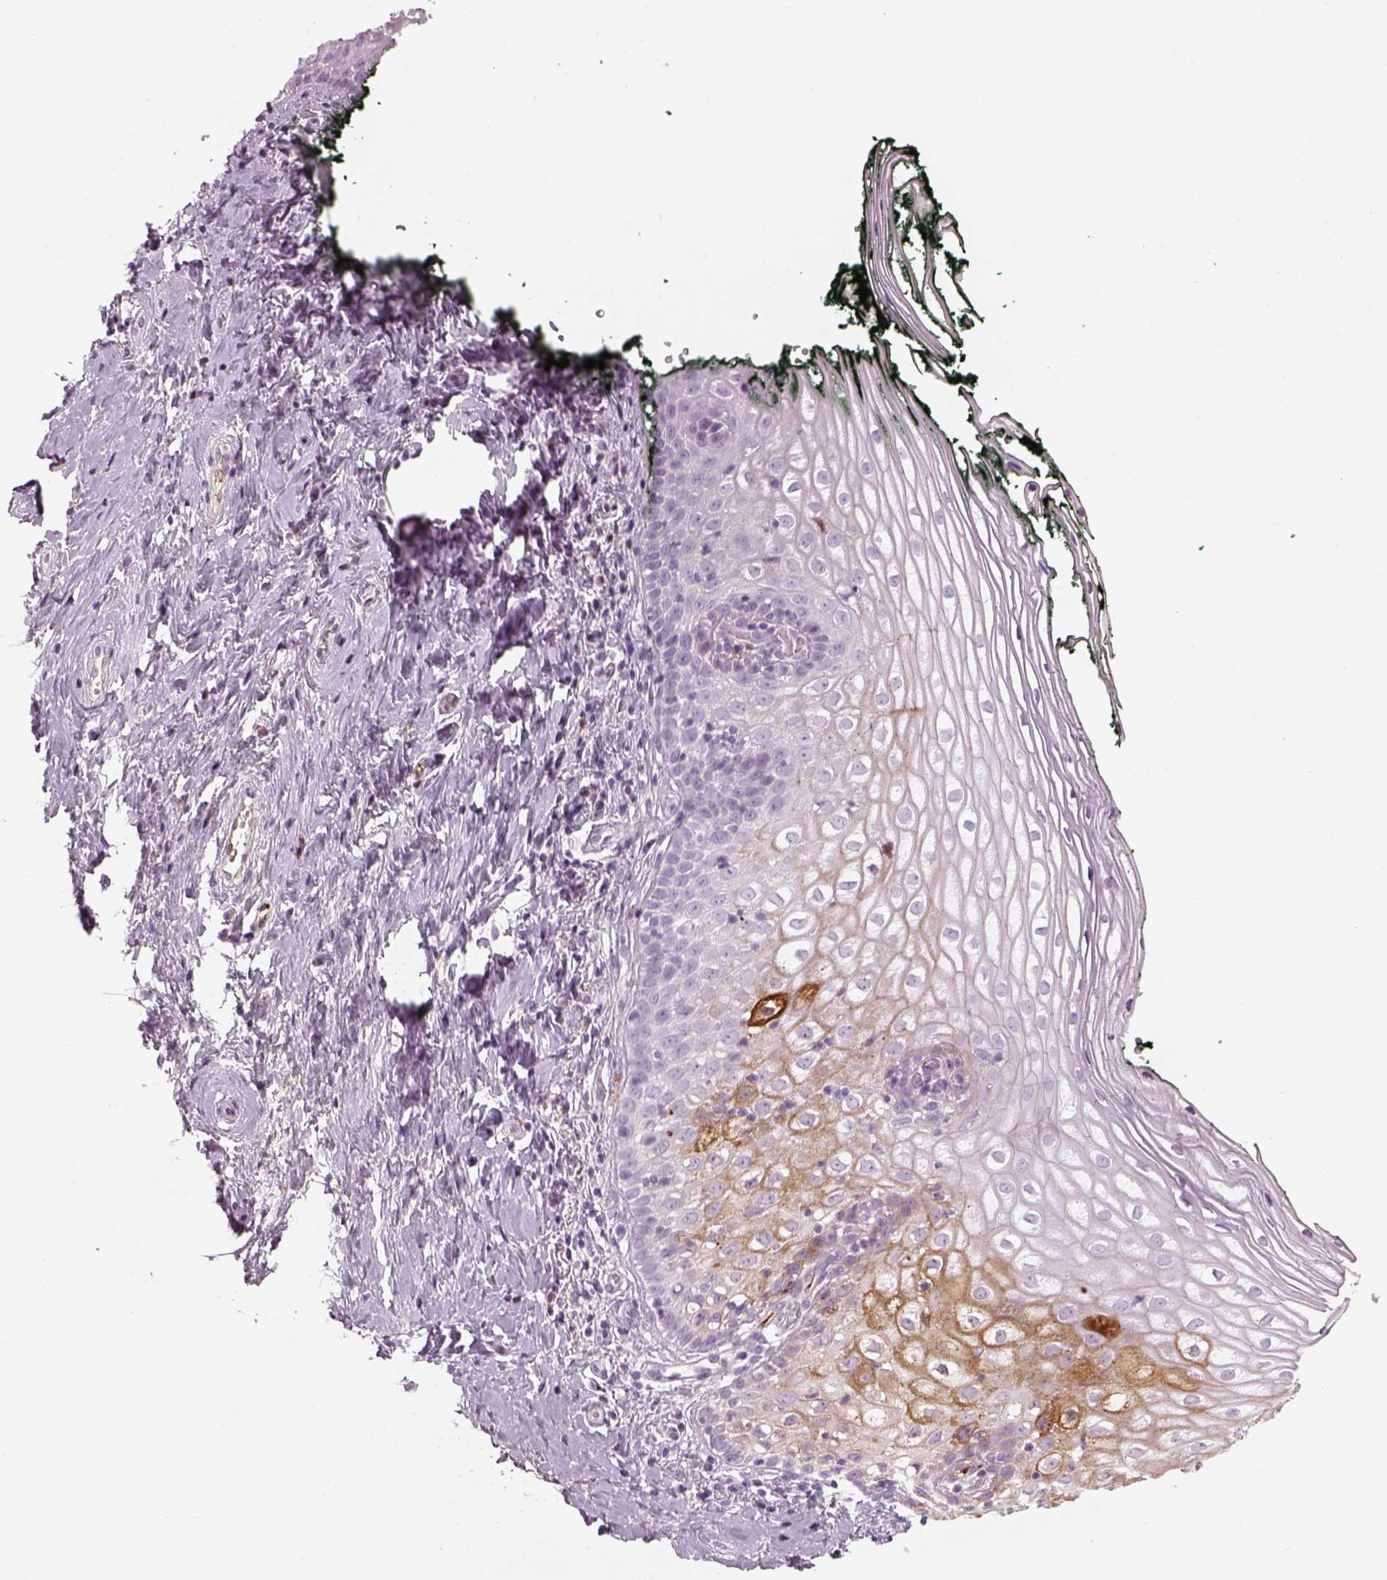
{"staining": {"intensity": "moderate", "quantity": "<25%", "location": "cytoplasmic/membranous"}, "tissue": "vagina", "cell_type": "Squamous epithelial cells", "image_type": "normal", "snomed": [{"axis": "morphology", "description": "Normal tissue, NOS"}, {"axis": "topography", "description": "Vagina"}], "caption": "Protein analysis of benign vagina reveals moderate cytoplasmic/membranous expression in approximately <25% of squamous epithelial cells.", "gene": "PABPC1L2A", "patient": {"sex": "female", "age": 47}}